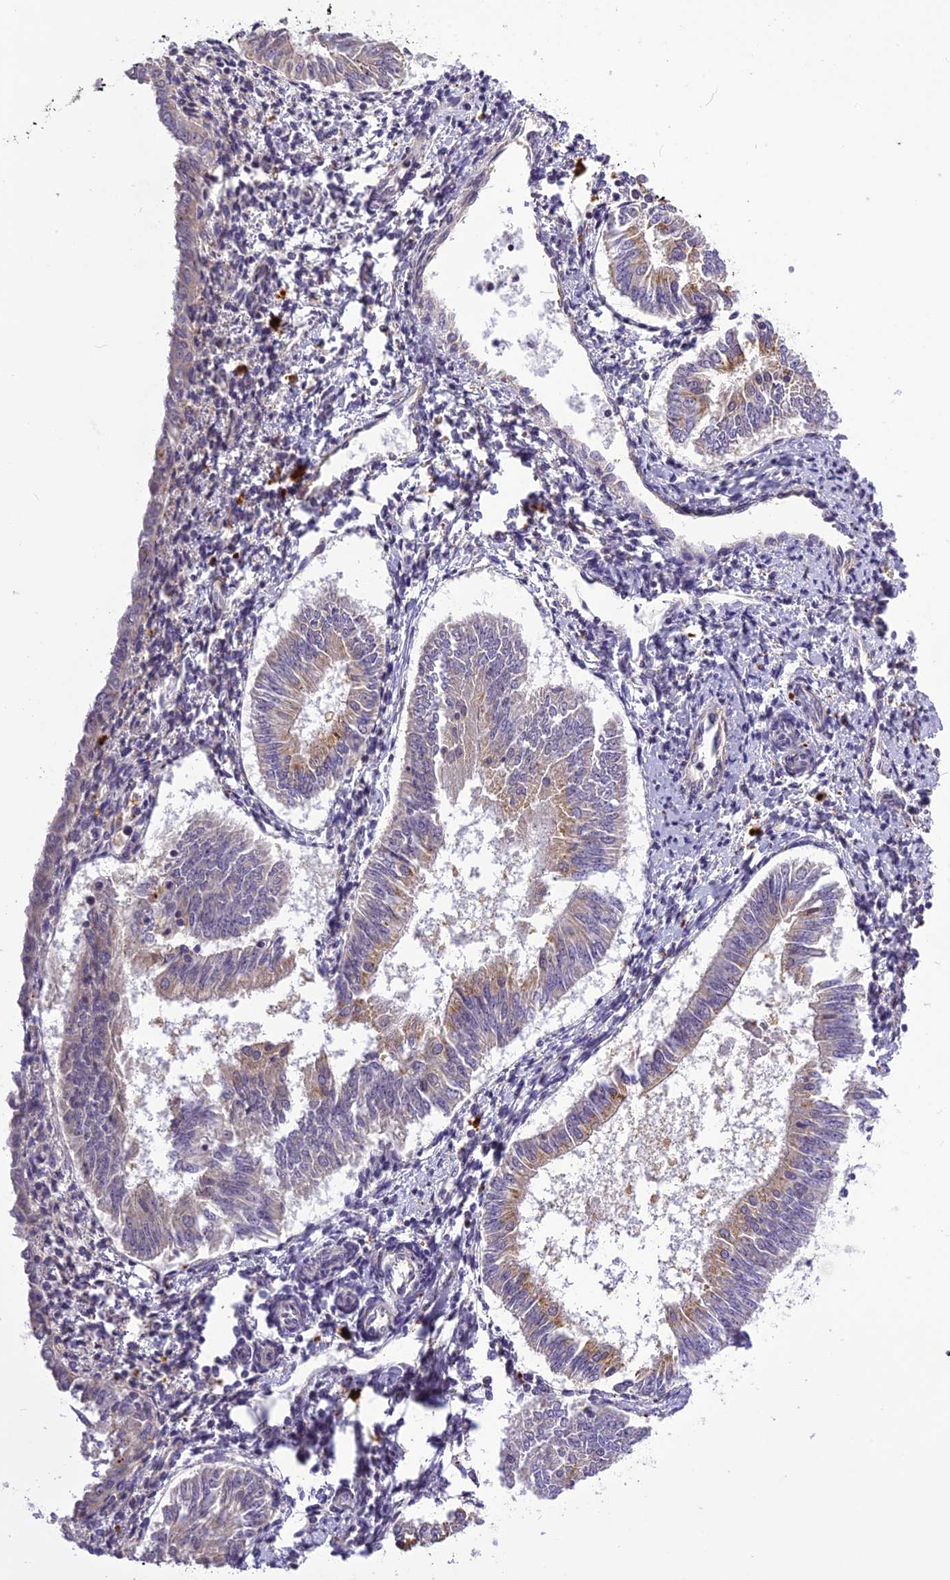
{"staining": {"intensity": "weak", "quantity": "<25%", "location": "cytoplasmic/membranous"}, "tissue": "endometrial cancer", "cell_type": "Tumor cells", "image_type": "cancer", "snomed": [{"axis": "morphology", "description": "Adenocarcinoma, NOS"}, {"axis": "topography", "description": "Endometrium"}], "caption": "Tumor cells are negative for protein expression in human endometrial cancer (adenocarcinoma). (DAB immunohistochemistry (IHC), high magnification).", "gene": "FNIP2", "patient": {"sex": "female", "age": 58}}